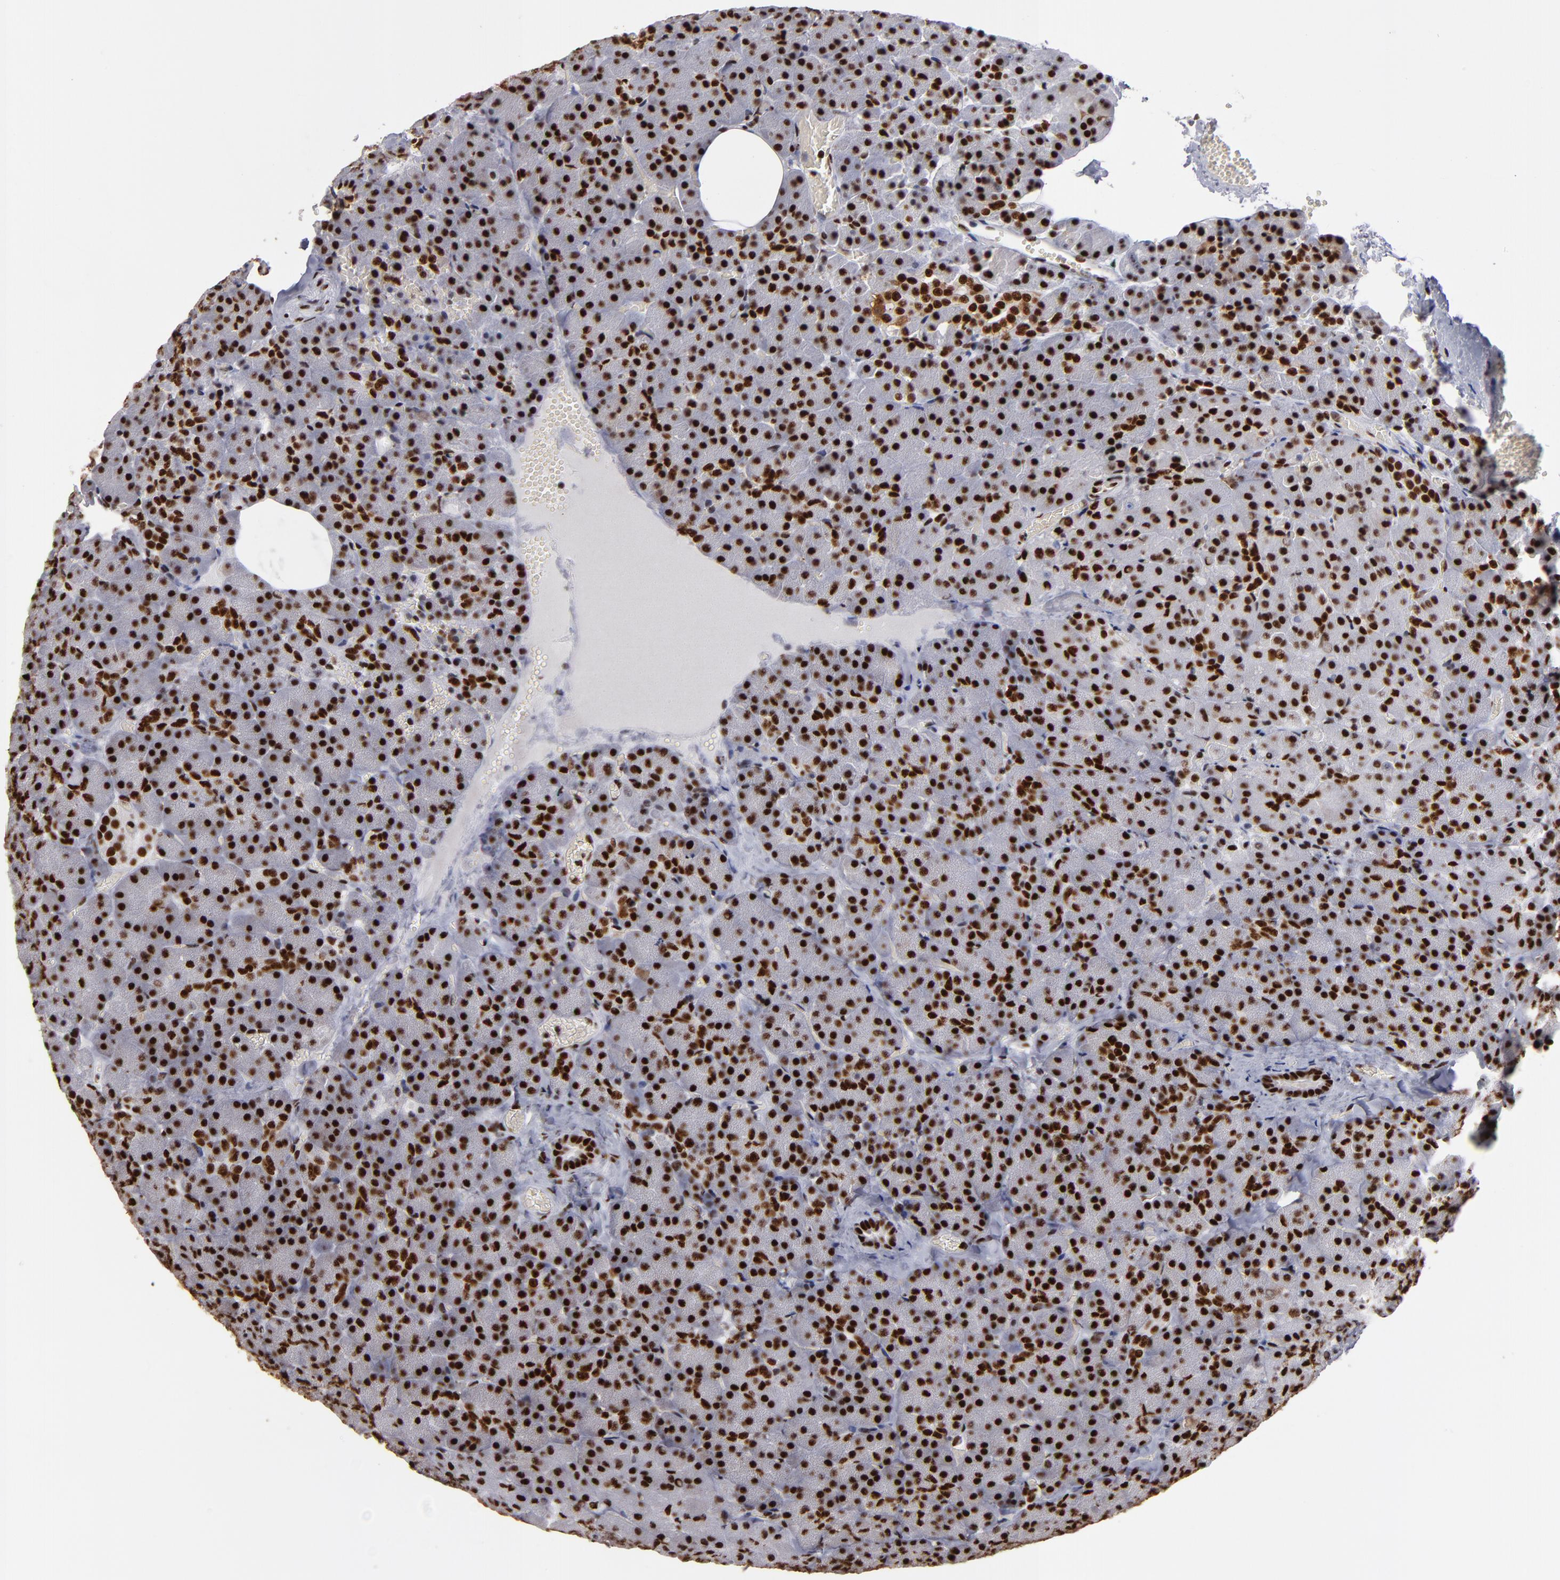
{"staining": {"intensity": "strong", "quantity": ">75%", "location": "nuclear"}, "tissue": "carcinoid", "cell_type": "Tumor cells", "image_type": "cancer", "snomed": [{"axis": "morphology", "description": "Normal tissue, NOS"}, {"axis": "morphology", "description": "Carcinoid, malignant, NOS"}, {"axis": "topography", "description": "Pancreas"}], "caption": "Protein expression analysis of human carcinoid reveals strong nuclear positivity in about >75% of tumor cells.", "gene": "MRE11", "patient": {"sex": "female", "age": 35}}